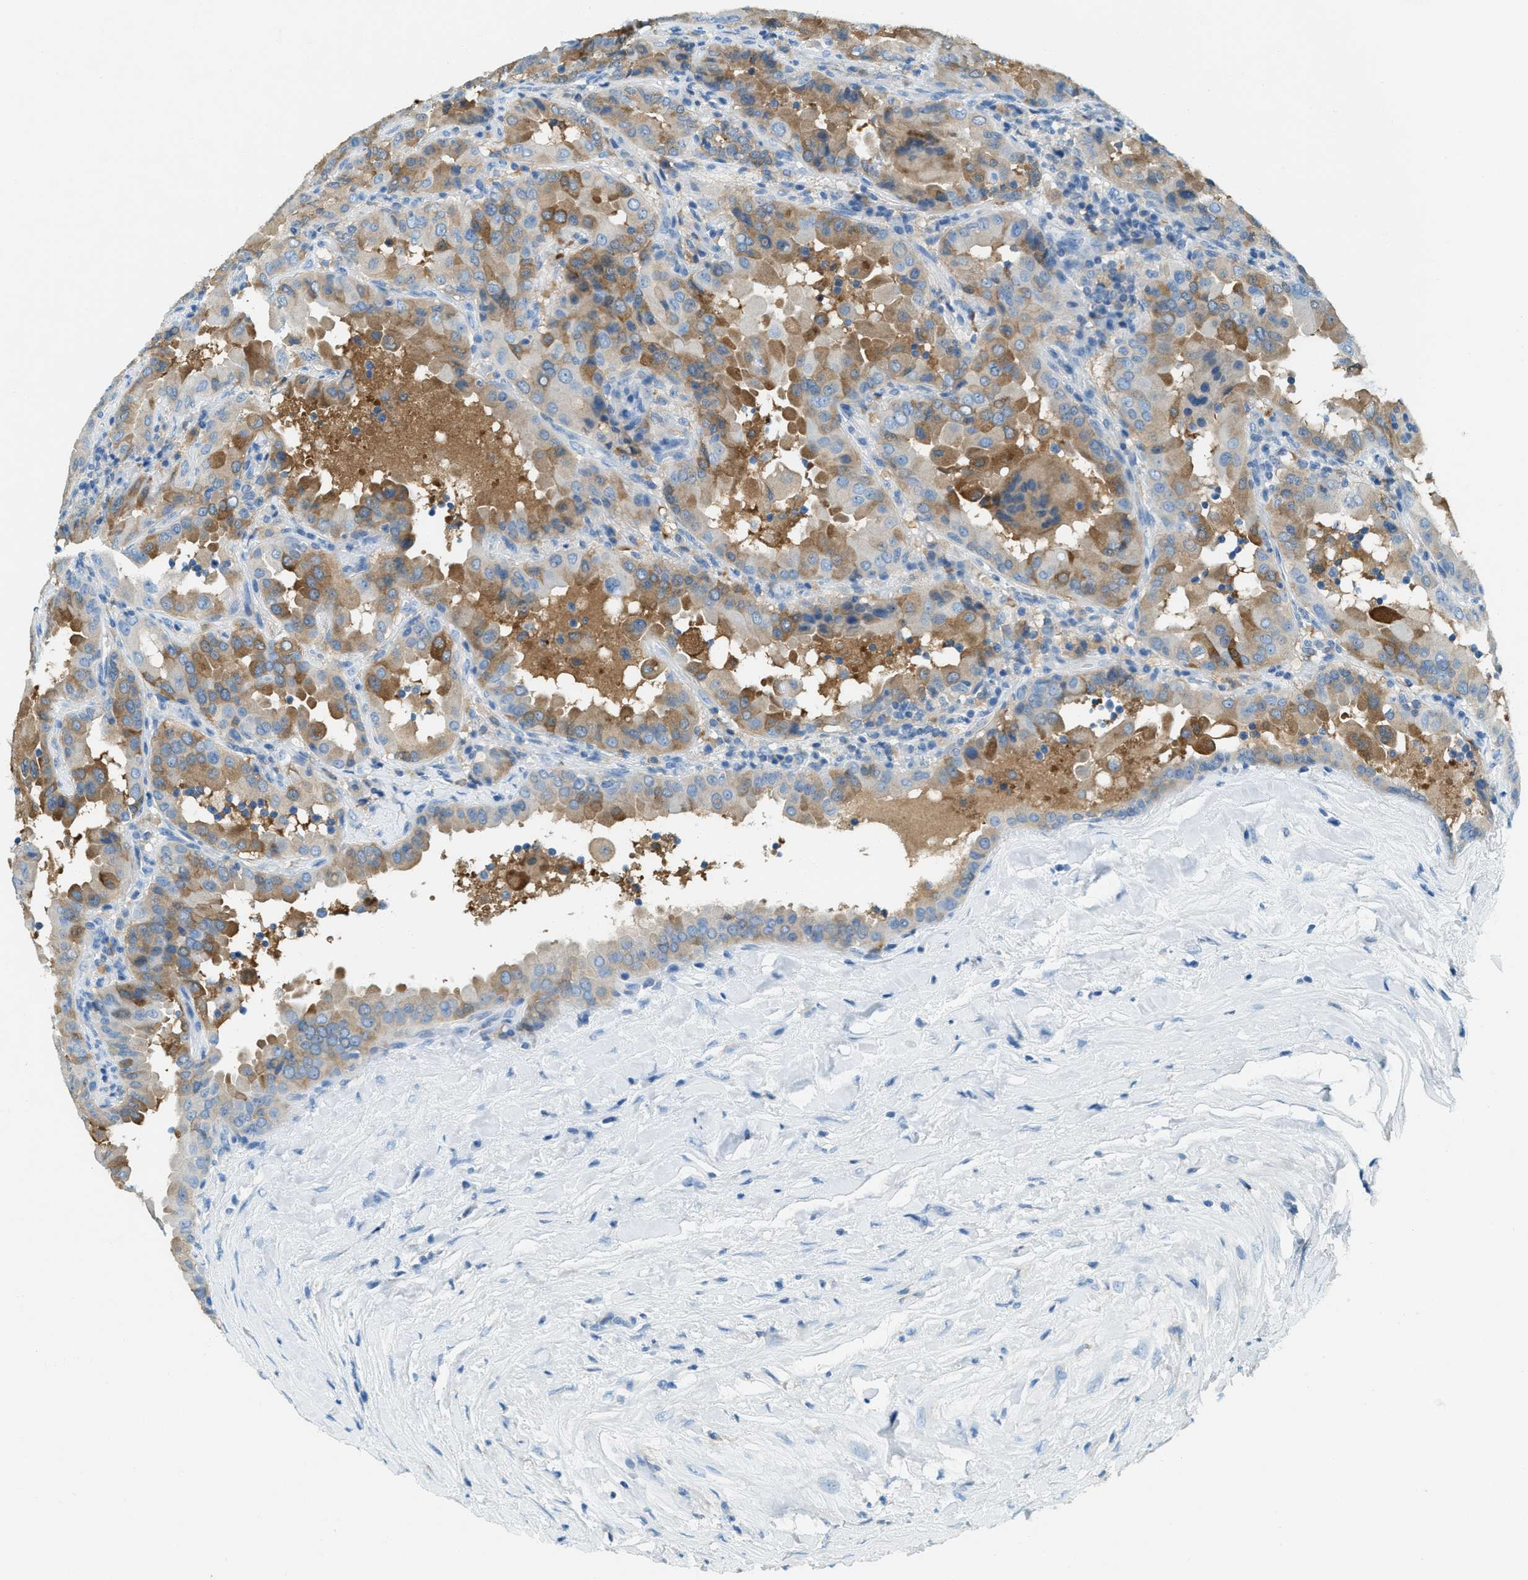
{"staining": {"intensity": "moderate", "quantity": "25%-75%", "location": "cytoplasmic/membranous"}, "tissue": "thyroid cancer", "cell_type": "Tumor cells", "image_type": "cancer", "snomed": [{"axis": "morphology", "description": "Papillary adenocarcinoma, NOS"}, {"axis": "topography", "description": "Thyroid gland"}], "caption": "High-power microscopy captured an immunohistochemistry histopathology image of thyroid cancer, revealing moderate cytoplasmic/membranous expression in approximately 25%-75% of tumor cells.", "gene": "MATCAP2", "patient": {"sex": "male", "age": 33}}